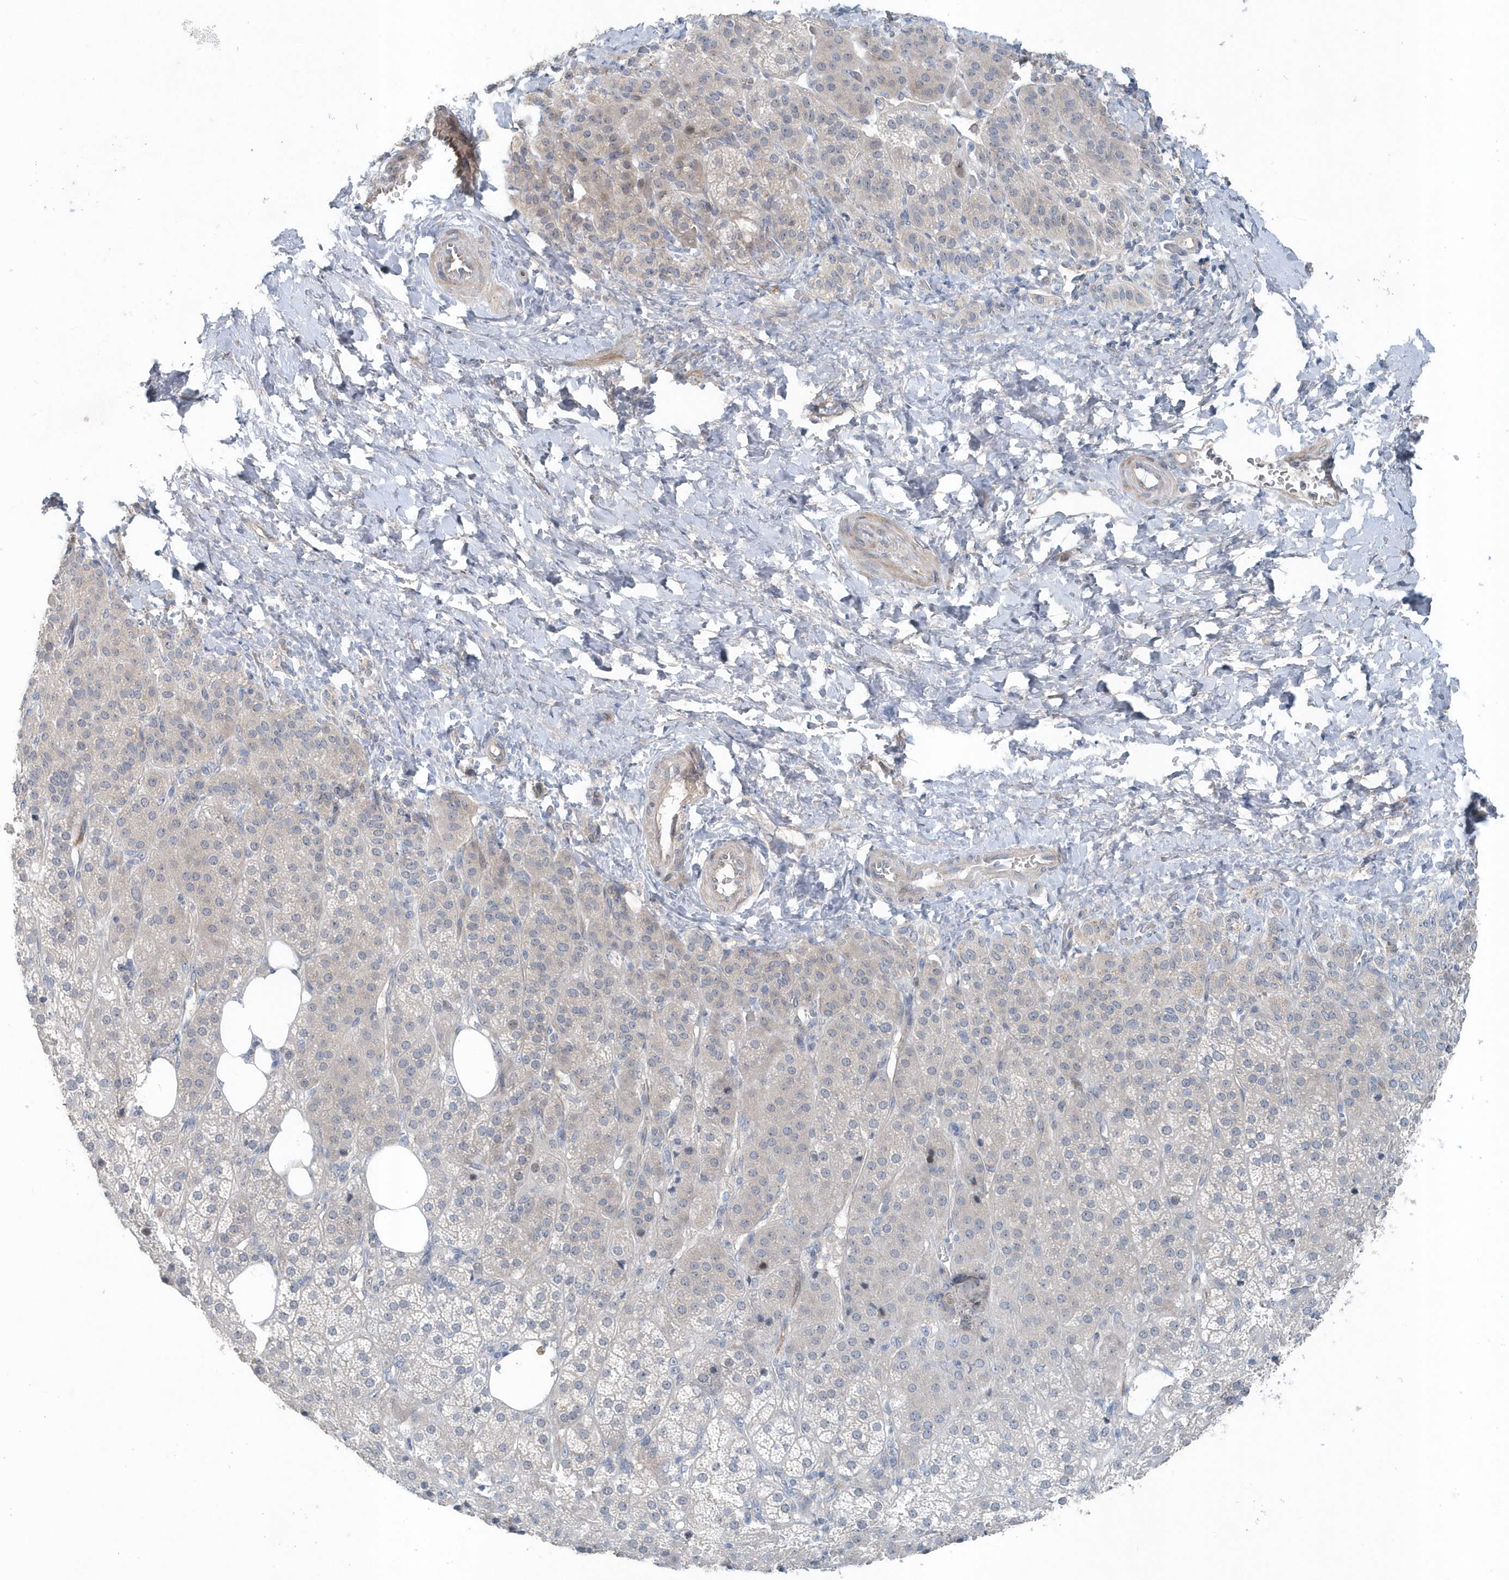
{"staining": {"intensity": "negative", "quantity": "none", "location": "none"}, "tissue": "adrenal gland", "cell_type": "Glandular cells", "image_type": "normal", "snomed": [{"axis": "morphology", "description": "Normal tissue, NOS"}, {"axis": "topography", "description": "Adrenal gland"}], "caption": "The image reveals no significant staining in glandular cells of adrenal gland. The staining is performed using DAB brown chromogen with nuclei counter-stained in using hematoxylin.", "gene": "MCC", "patient": {"sex": "female", "age": 57}}